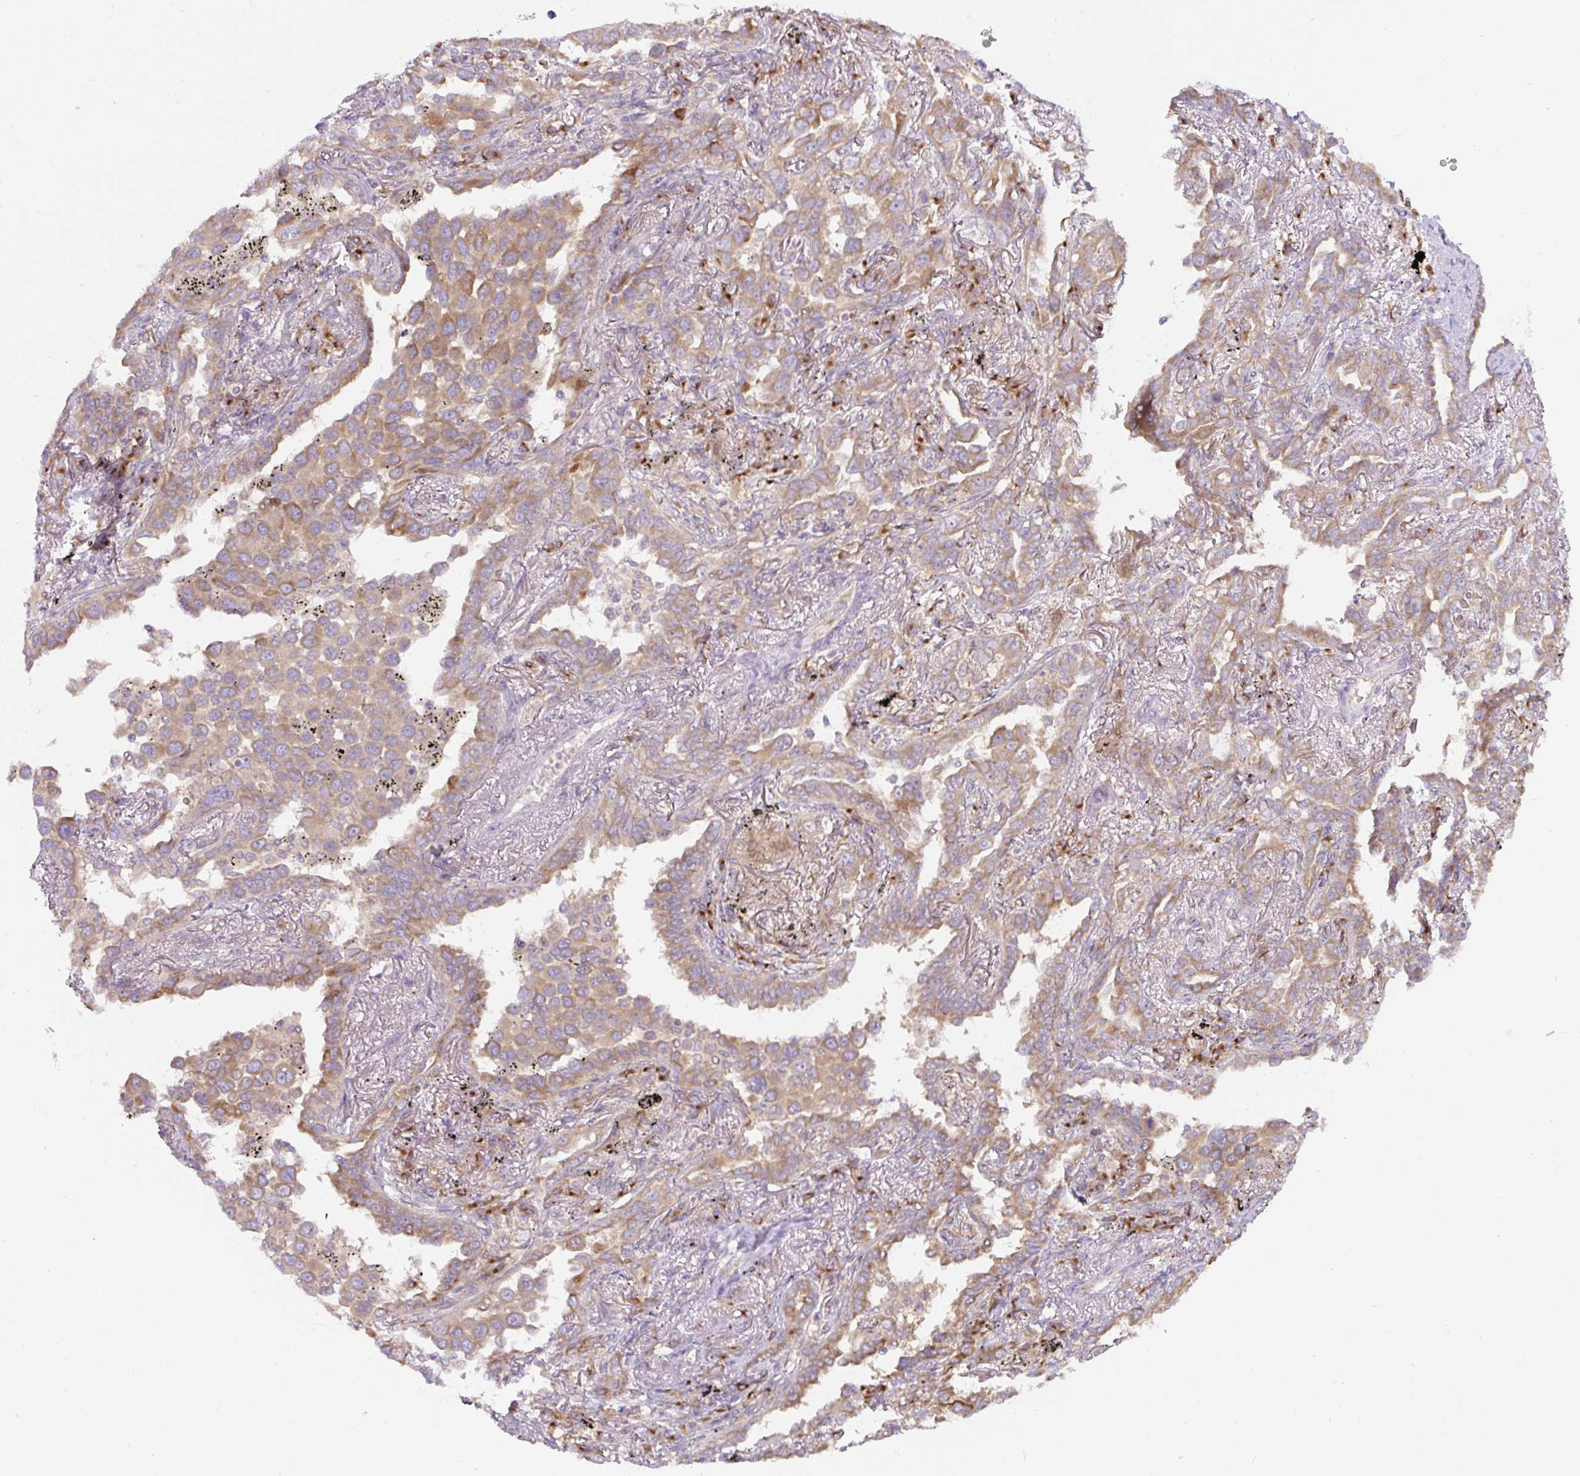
{"staining": {"intensity": "moderate", "quantity": ">75%", "location": "cytoplasmic/membranous"}, "tissue": "lung cancer", "cell_type": "Tumor cells", "image_type": "cancer", "snomed": [{"axis": "morphology", "description": "Adenocarcinoma, NOS"}, {"axis": "topography", "description": "Lung"}], "caption": "About >75% of tumor cells in adenocarcinoma (lung) demonstrate moderate cytoplasmic/membranous protein positivity as visualized by brown immunohistochemical staining.", "gene": "MLX", "patient": {"sex": "male", "age": 67}}